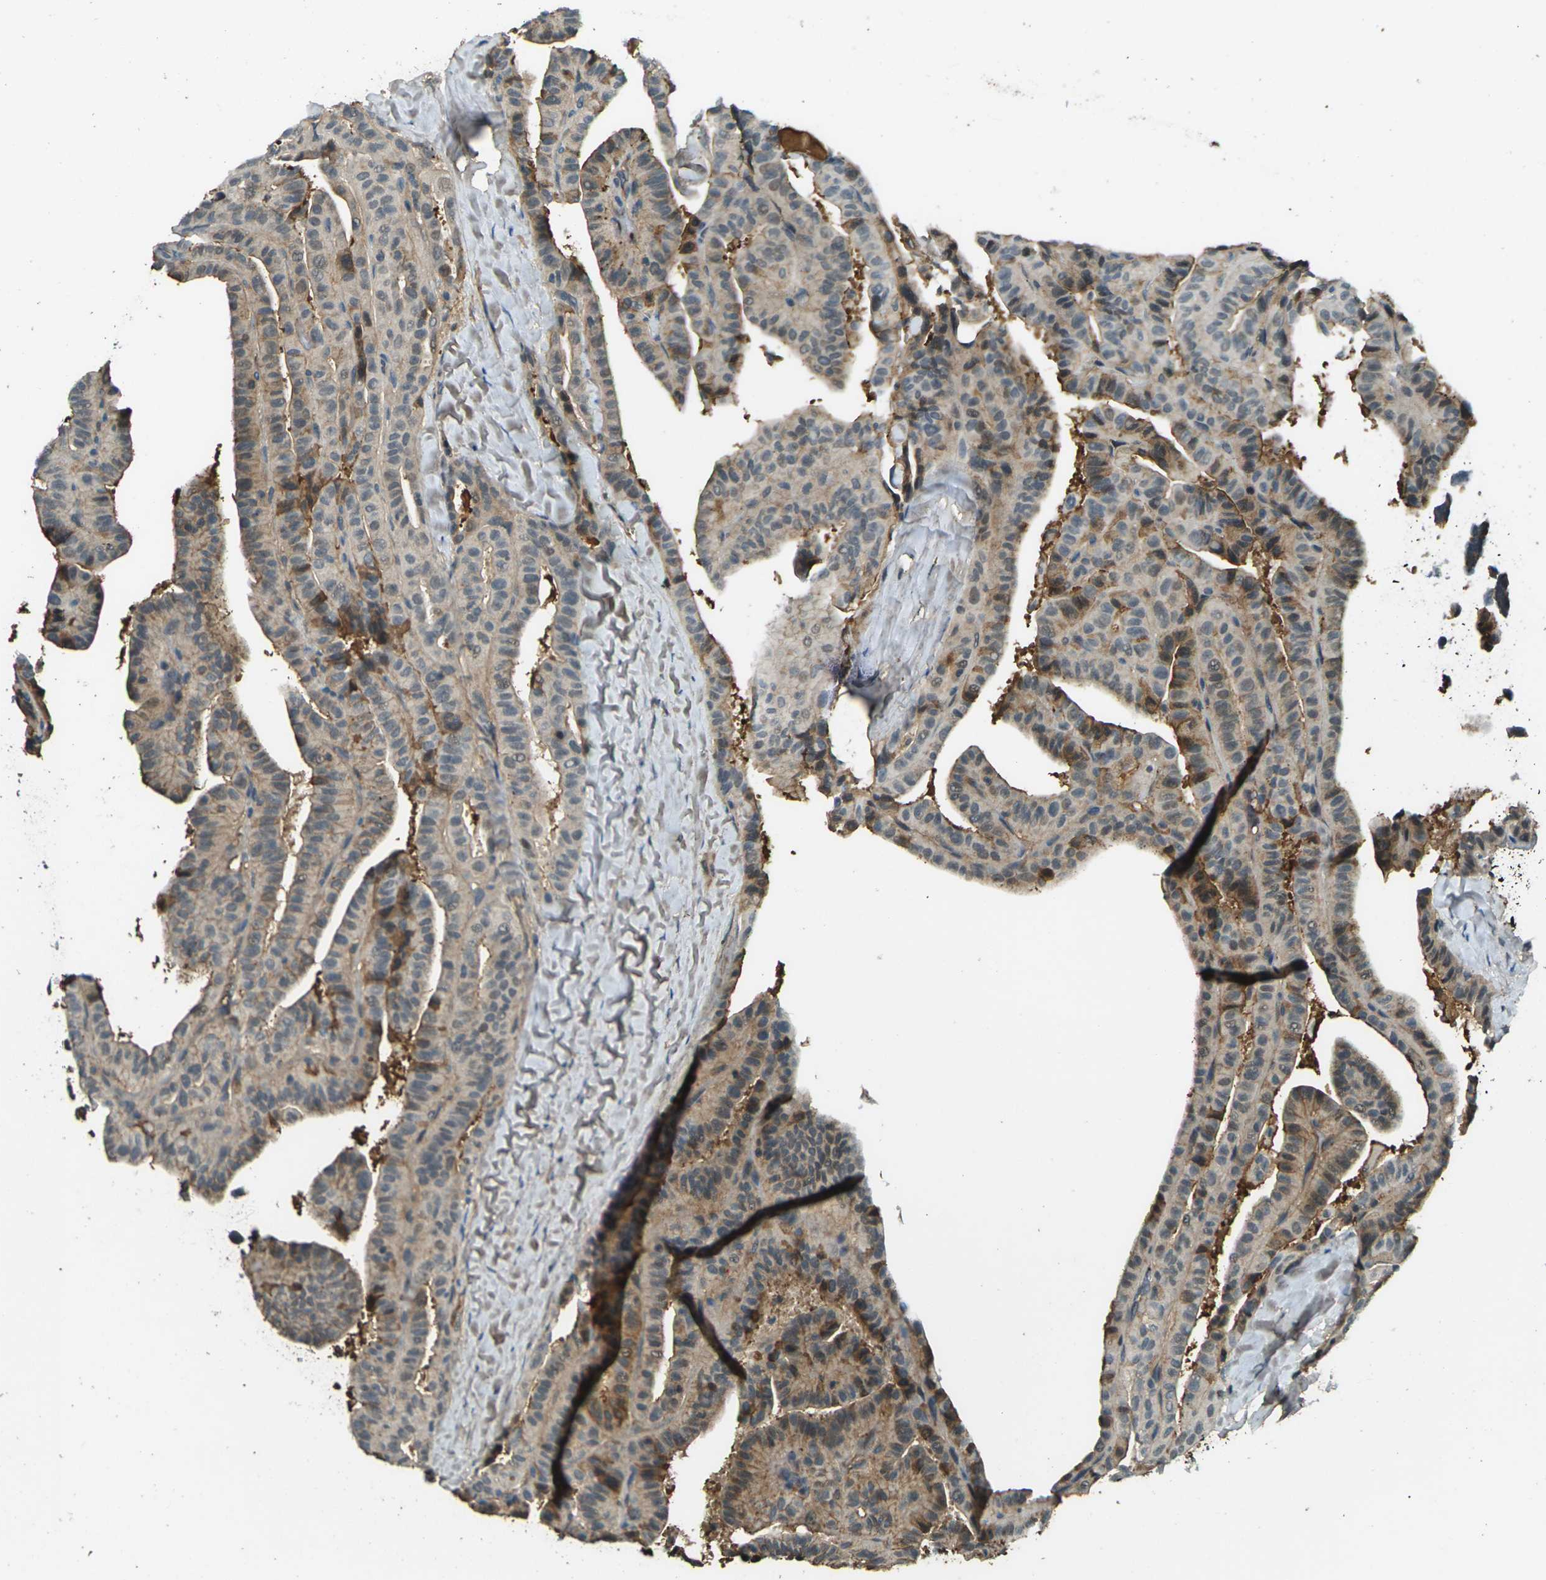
{"staining": {"intensity": "moderate", "quantity": ">75%", "location": "cytoplasmic/membranous"}, "tissue": "thyroid cancer", "cell_type": "Tumor cells", "image_type": "cancer", "snomed": [{"axis": "morphology", "description": "Papillary adenocarcinoma, NOS"}, {"axis": "topography", "description": "Thyroid gland"}], "caption": "This micrograph shows IHC staining of human thyroid cancer, with medium moderate cytoplasmic/membranous positivity in approximately >75% of tumor cells.", "gene": "CYP1B1", "patient": {"sex": "male", "age": 77}}